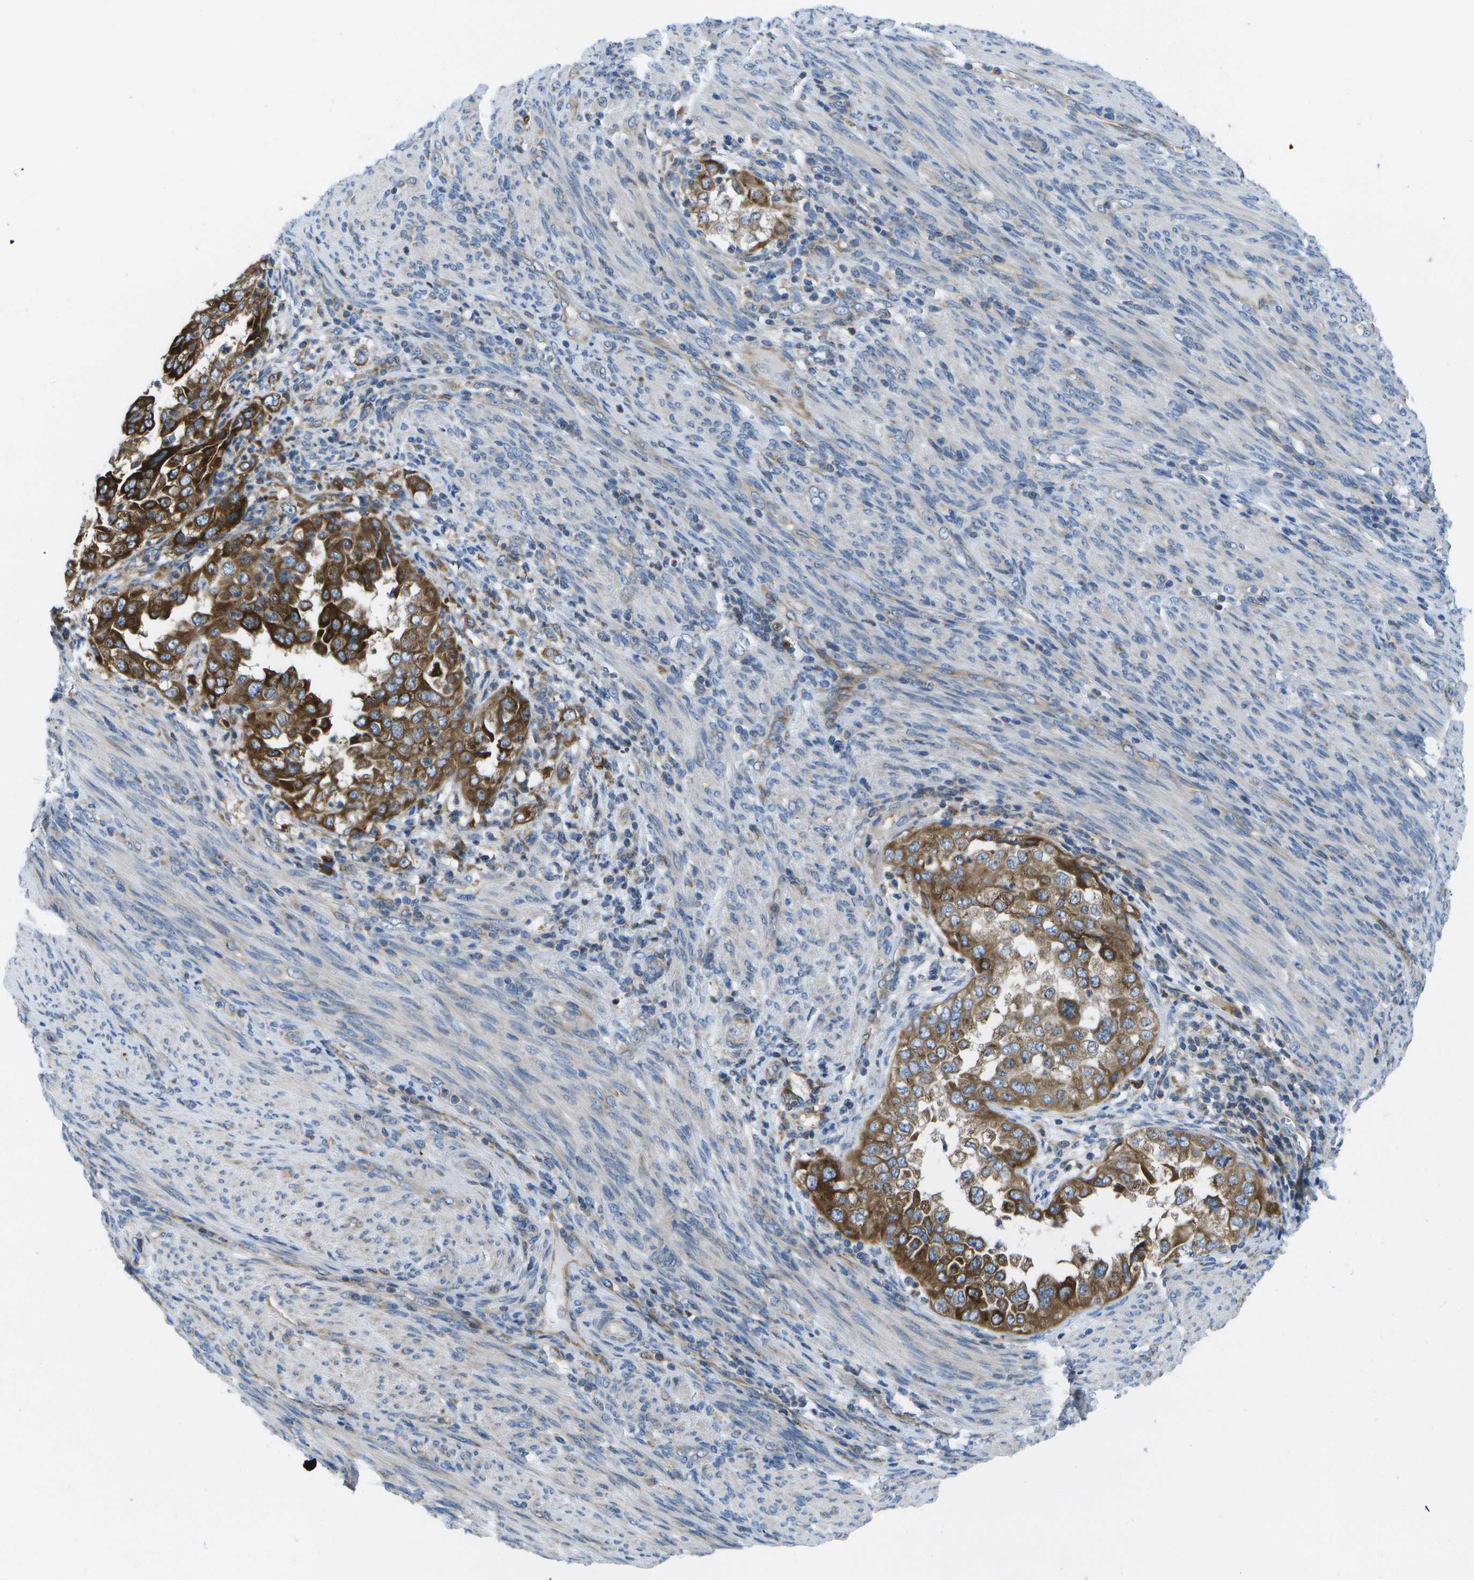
{"staining": {"intensity": "strong", "quantity": ">75%", "location": "cytoplasmic/membranous"}, "tissue": "endometrial cancer", "cell_type": "Tumor cells", "image_type": "cancer", "snomed": [{"axis": "morphology", "description": "Adenocarcinoma, NOS"}, {"axis": "topography", "description": "Endometrium"}], "caption": "A micrograph of human adenocarcinoma (endometrial) stained for a protein displays strong cytoplasmic/membranous brown staining in tumor cells.", "gene": "GDF5", "patient": {"sex": "female", "age": 85}}